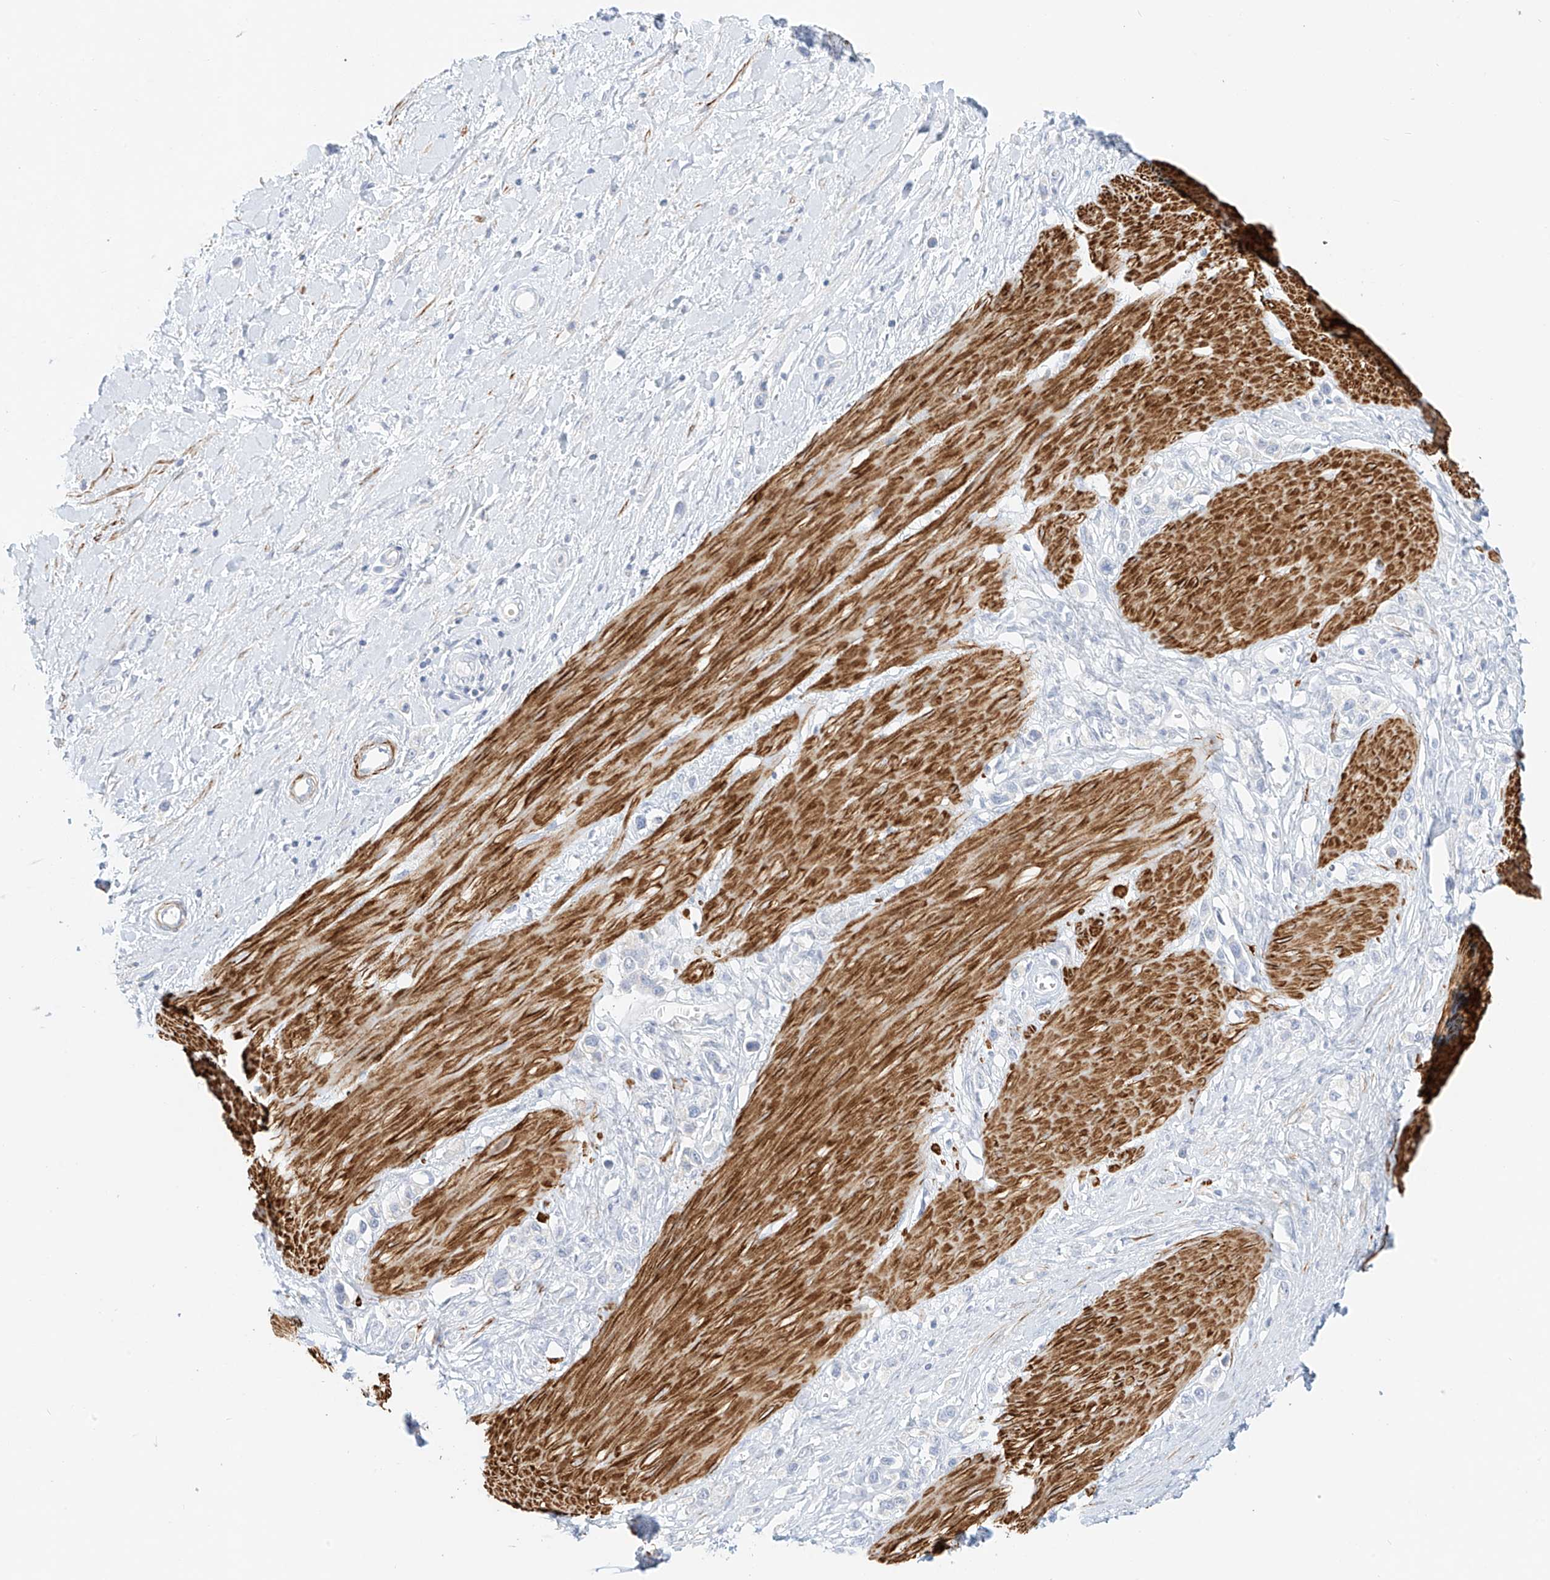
{"staining": {"intensity": "negative", "quantity": "none", "location": "none"}, "tissue": "stomach cancer", "cell_type": "Tumor cells", "image_type": "cancer", "snomed": [{"axis": "morphology", "description": "Normal tissue, NOS"}, {"axis": "morphology", "description": "Adenocarcinoma, NOS"}, {"axis": "topography", "description": "Stomach, upper"}, {"axis": "topography", "description": "Stomach"}], "caption": "Human stomach adenocarcinoma stained for a protein using IHC displays no expression in tumor cells.", "gene": "ST3GAL5", "patient": {"sex": "female", "age": 65}}